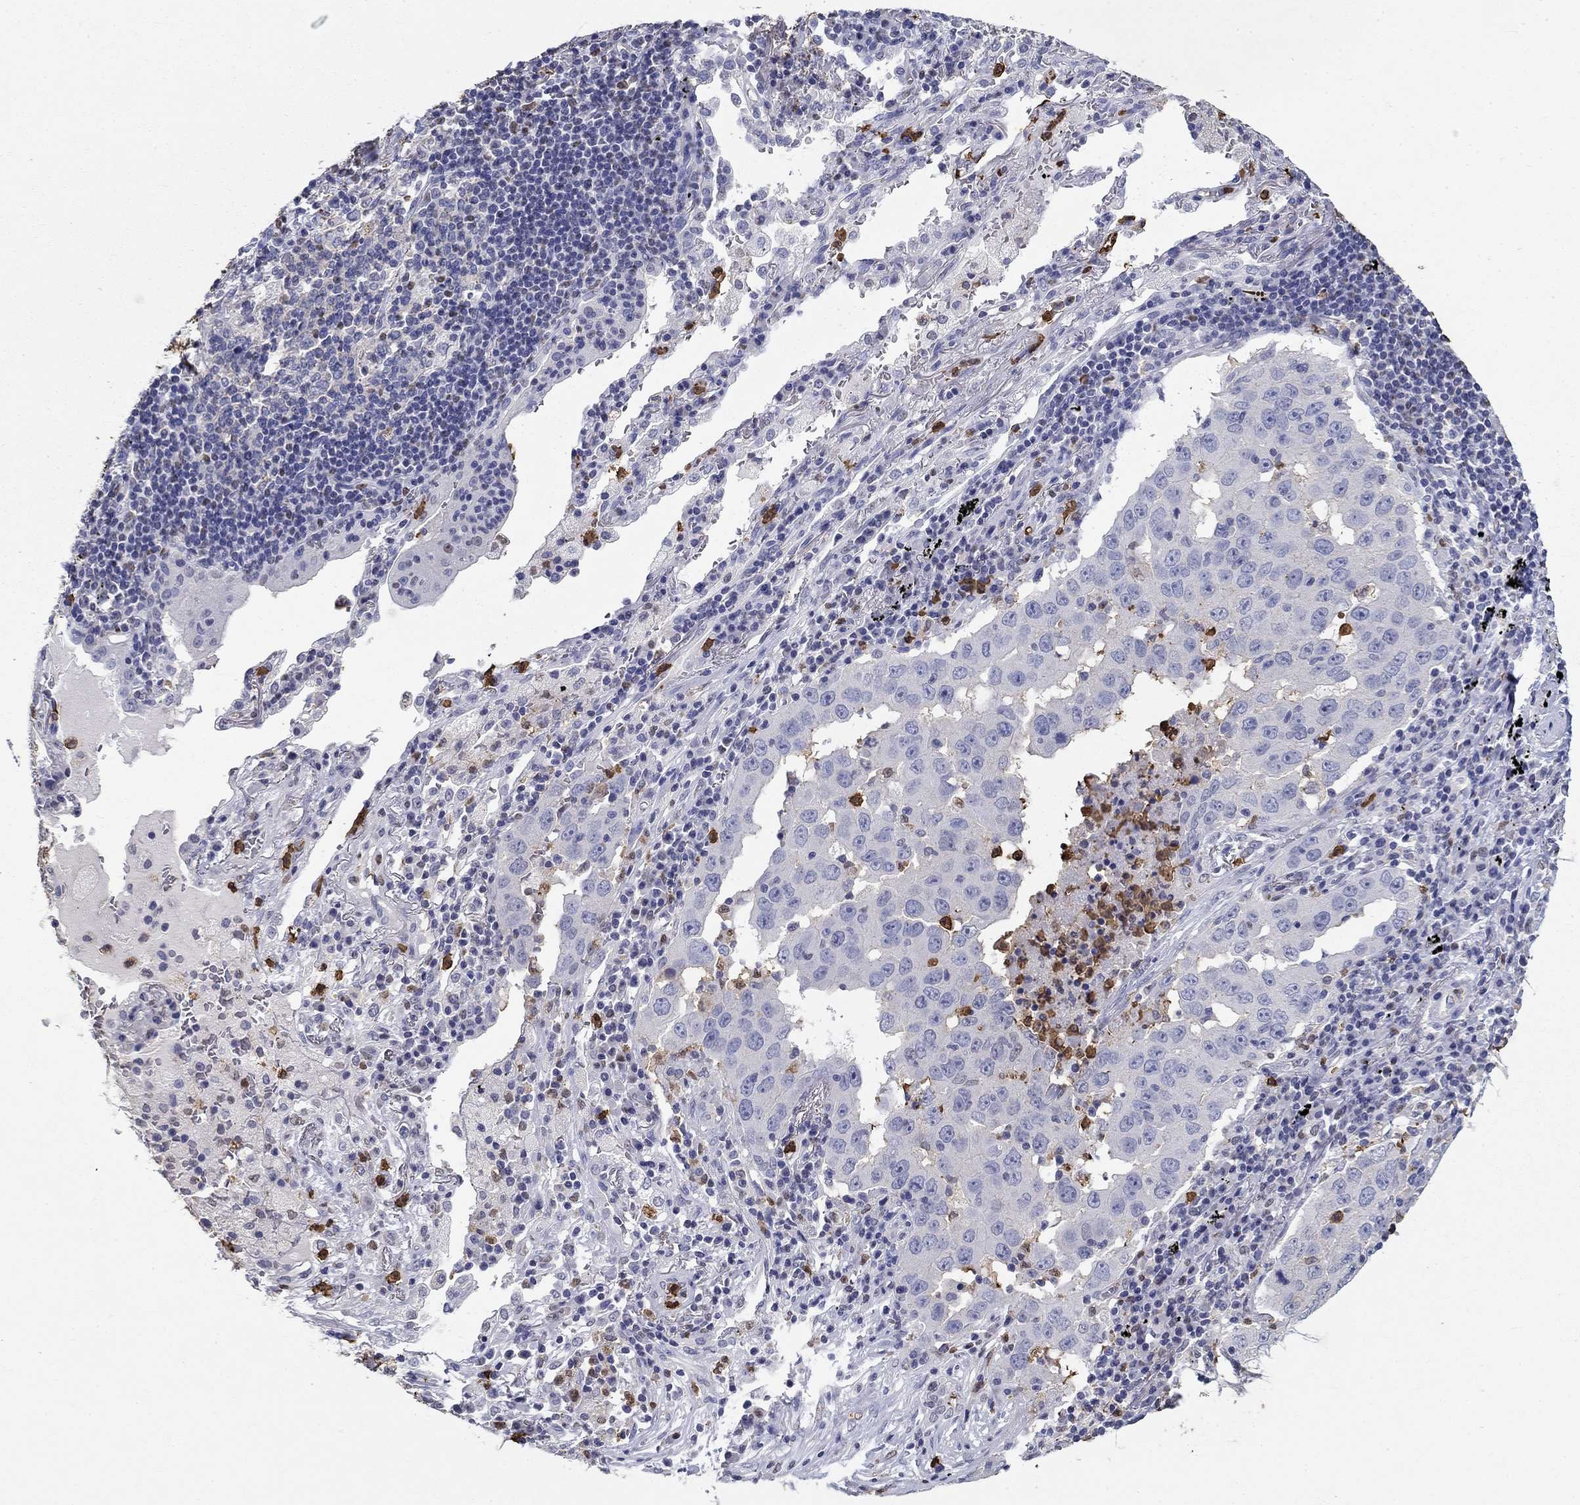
{"staining": {"intensity": "negative", "quantity": "none", "location": "none"}, "tissue": "lung cancer", "cell_type": "Tumor cells", "image_type": "cancer", "snomed": [{"axis": "morphology", "description": "Adenocarcinoma, NOS"}, {"axis": "topography", "description": "Lung"}], "caption": "Immunohistochemistry of lung cancer reveals no expression in tumor cells.", "gene": "IGSF8", "patient": {"sex": "male", "age": 73}}